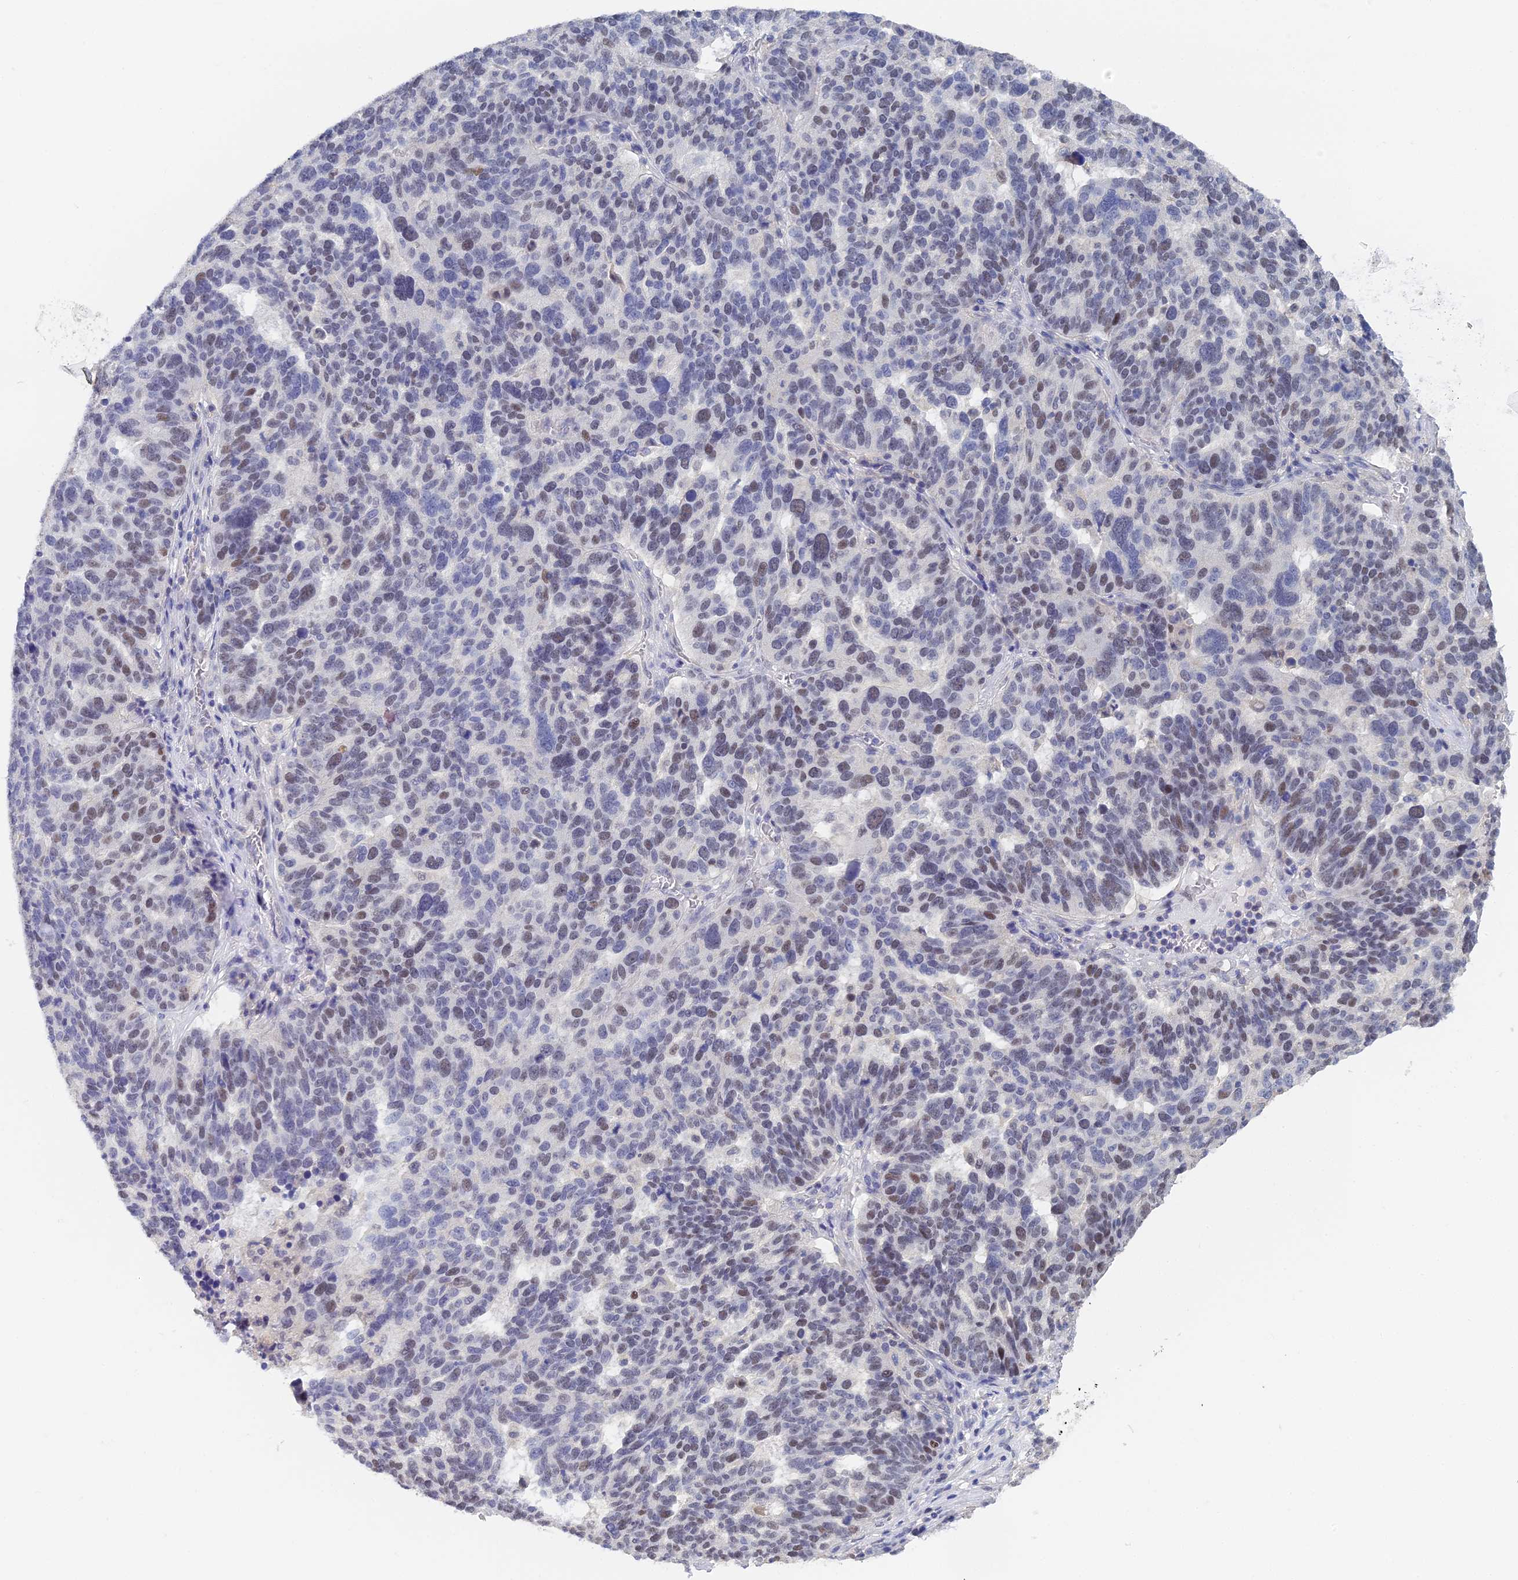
{"staining": {"intensity": "moderate", "quantity": "<25%", "location": "nuclear"}, "tissue": "ovarian cancer", "cell_type": "Tumor cells", "image_type": "cancer", "snomed": [{"axis": "morphology", "description": "Cystadenocarcinoma, serous, NOS"}, {"axis": "topography", "description": "Ovary"}], "caption": "IHC (DAB (3,3'-diaminobenzidine)) staining of ovarian cancer shows moderate nuclear protein expression in about <25% of tumor cells. (IHC, brightfield microscopy, high magnification).", "gene": "MCM2", "patient": {"sex": "female", "age": 59}}